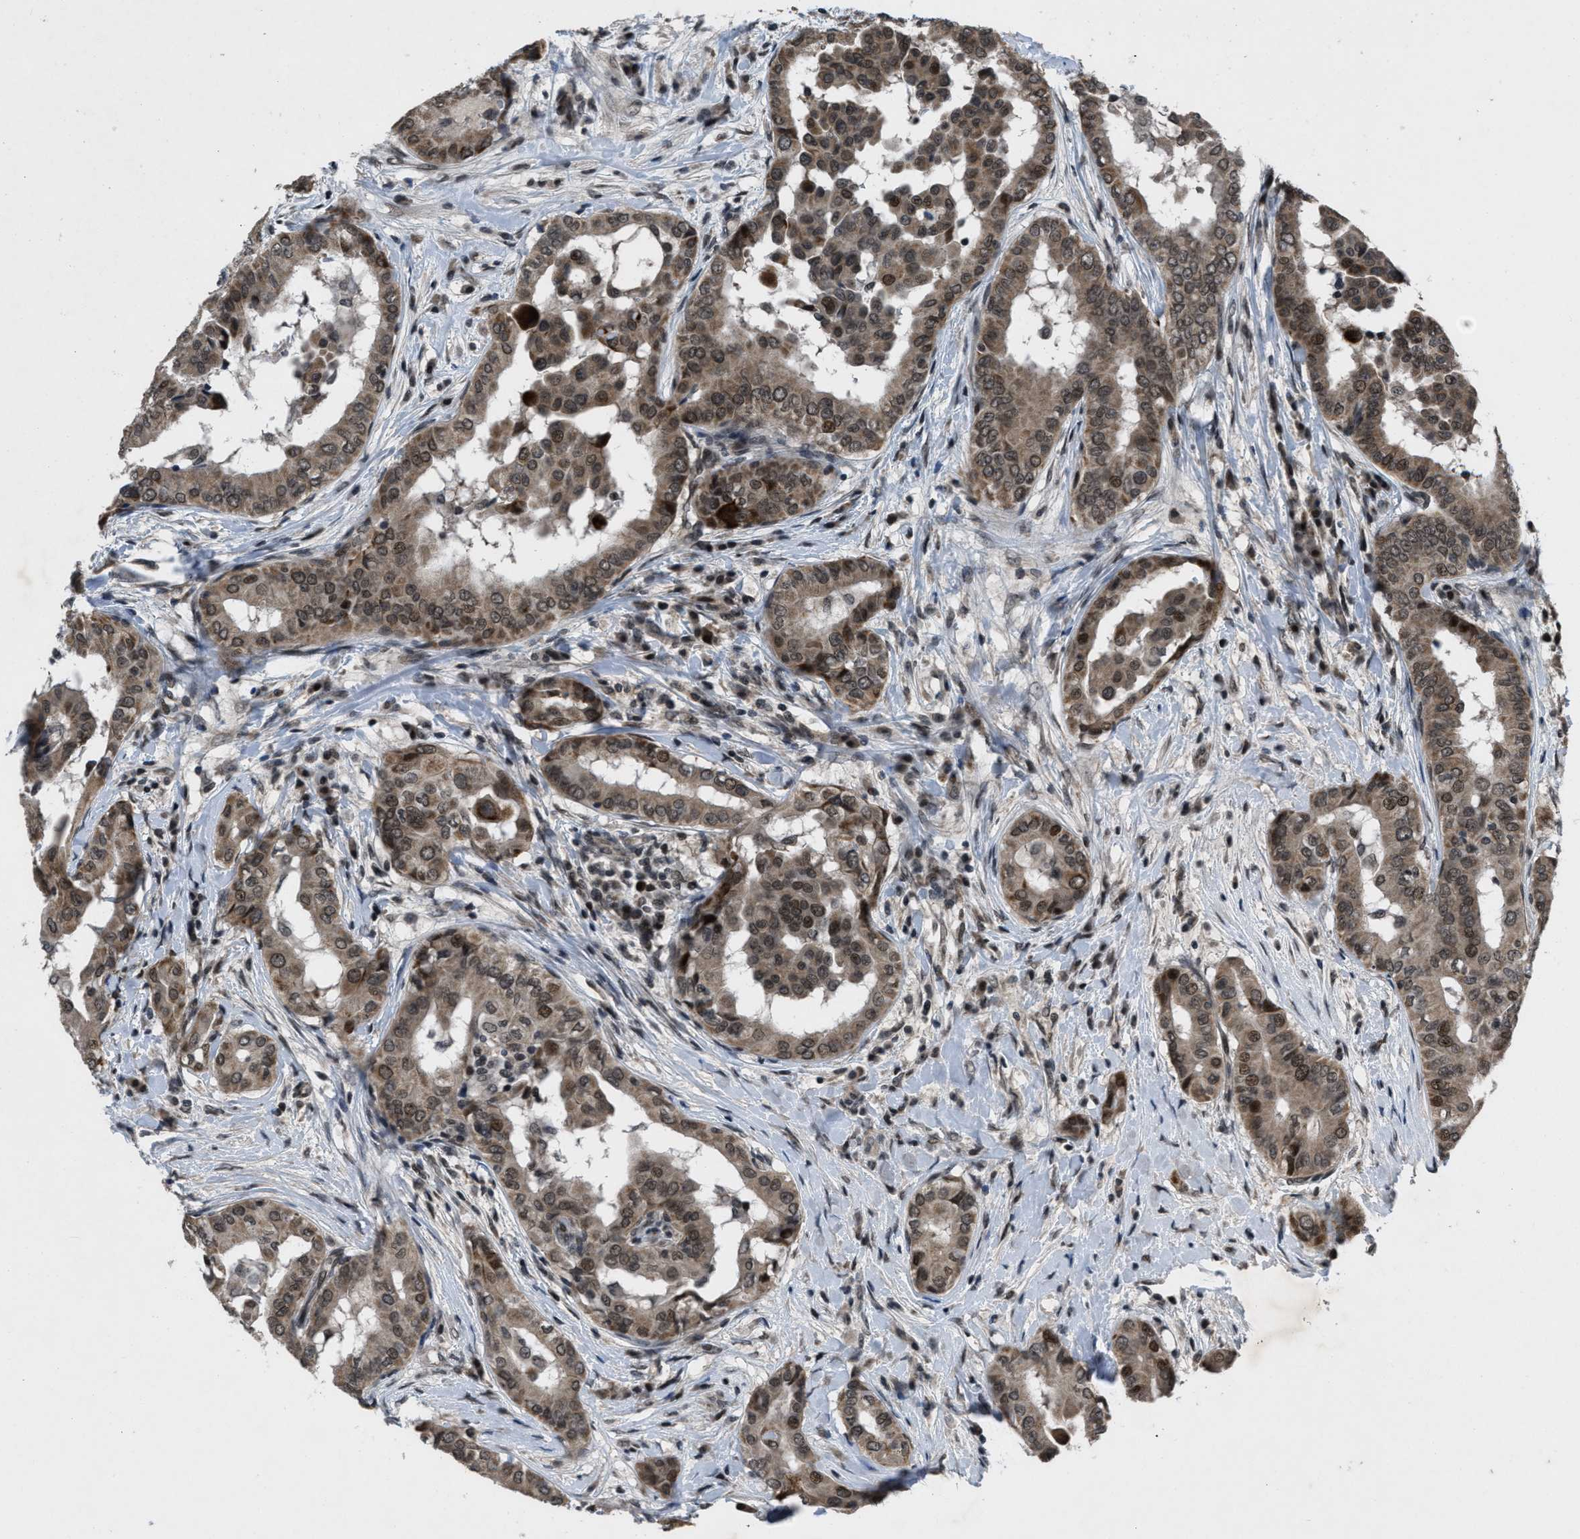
{"staining": {"intensity": "moderate", "quantity": ">75%", "location": "cytoplasmic/membranous,nuclear"}, "tissue": "thyroid cancer", "cell_type": "Tumor cells", "image_type": "cancer", "snomed": [{"axis": "morphology", "description": "Papillary adenocarcinoma, NOS"}, {"axis": "topography", "description": "Thyroid gland"}], "caption": "Brown immunohistochemical staining in human thyroid papillary adenocarcinoma displays moderate cytoplasmic/membranous and nuclear staining in about >75% of tumor cells.", "gene": "ZNHIT1", "patient": {"sex": "male", "age": 33}}